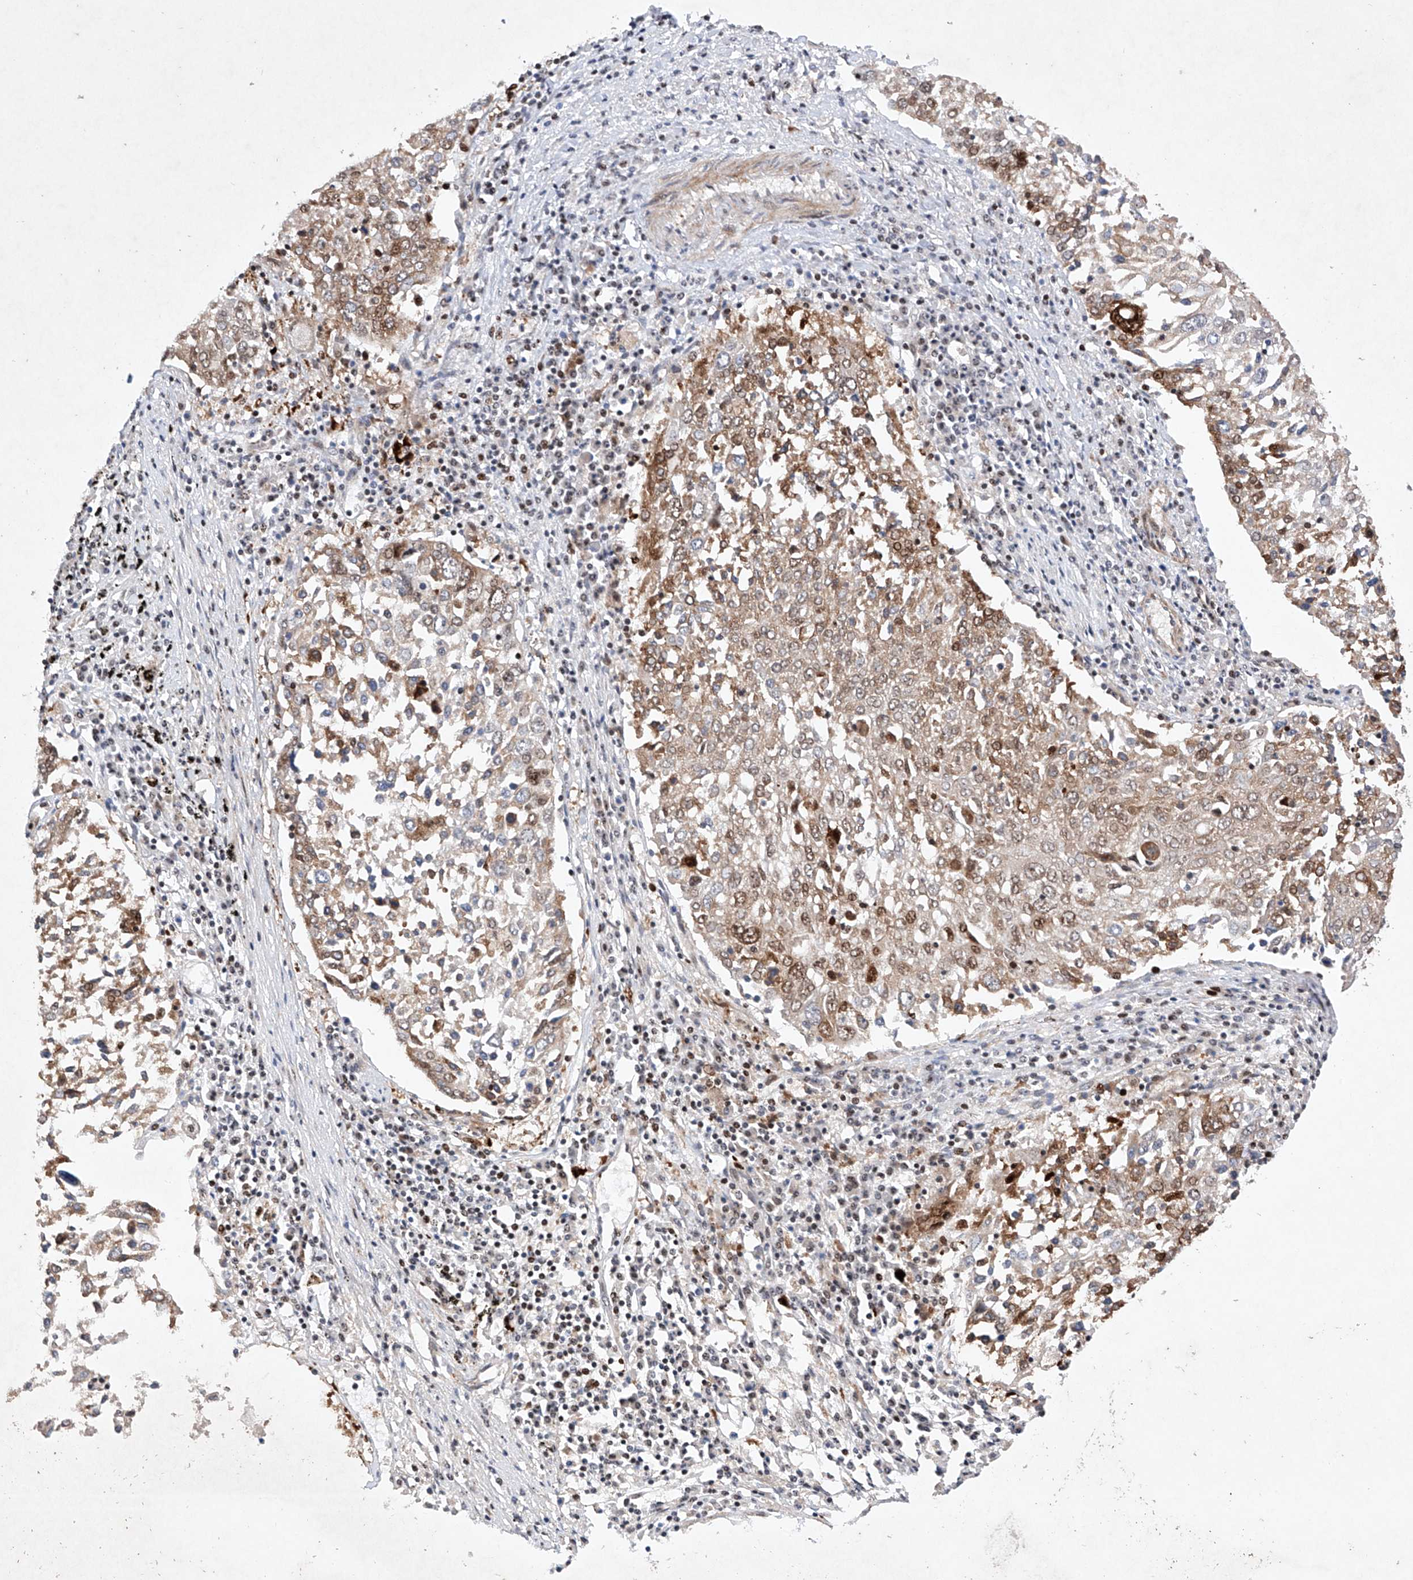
{"staining": {"intensity": "moderate", "quantity": "25%-75%", "location": "cytoplasmic/membranous,nuclear"}, "tissue": "lung cancer", "cell_type": "Tumor cells", "image_type": "cancer", "snomed": [{"axis": "morphology", "description": "Squamous cell carcinoma, NOS"}, {"axis": "topography", "description": "Lung"}], "caption": "IHC micrograph of squamous cell carcinoma (lung) stained for a protein (brown), which exhibits medium levels of moderate cytoplasmic/membranous and nuclear expression in approximately 25%-75% of tumor cells.", "gene": "AFG1L", "patient": {"sex": "male", "age": 65}}